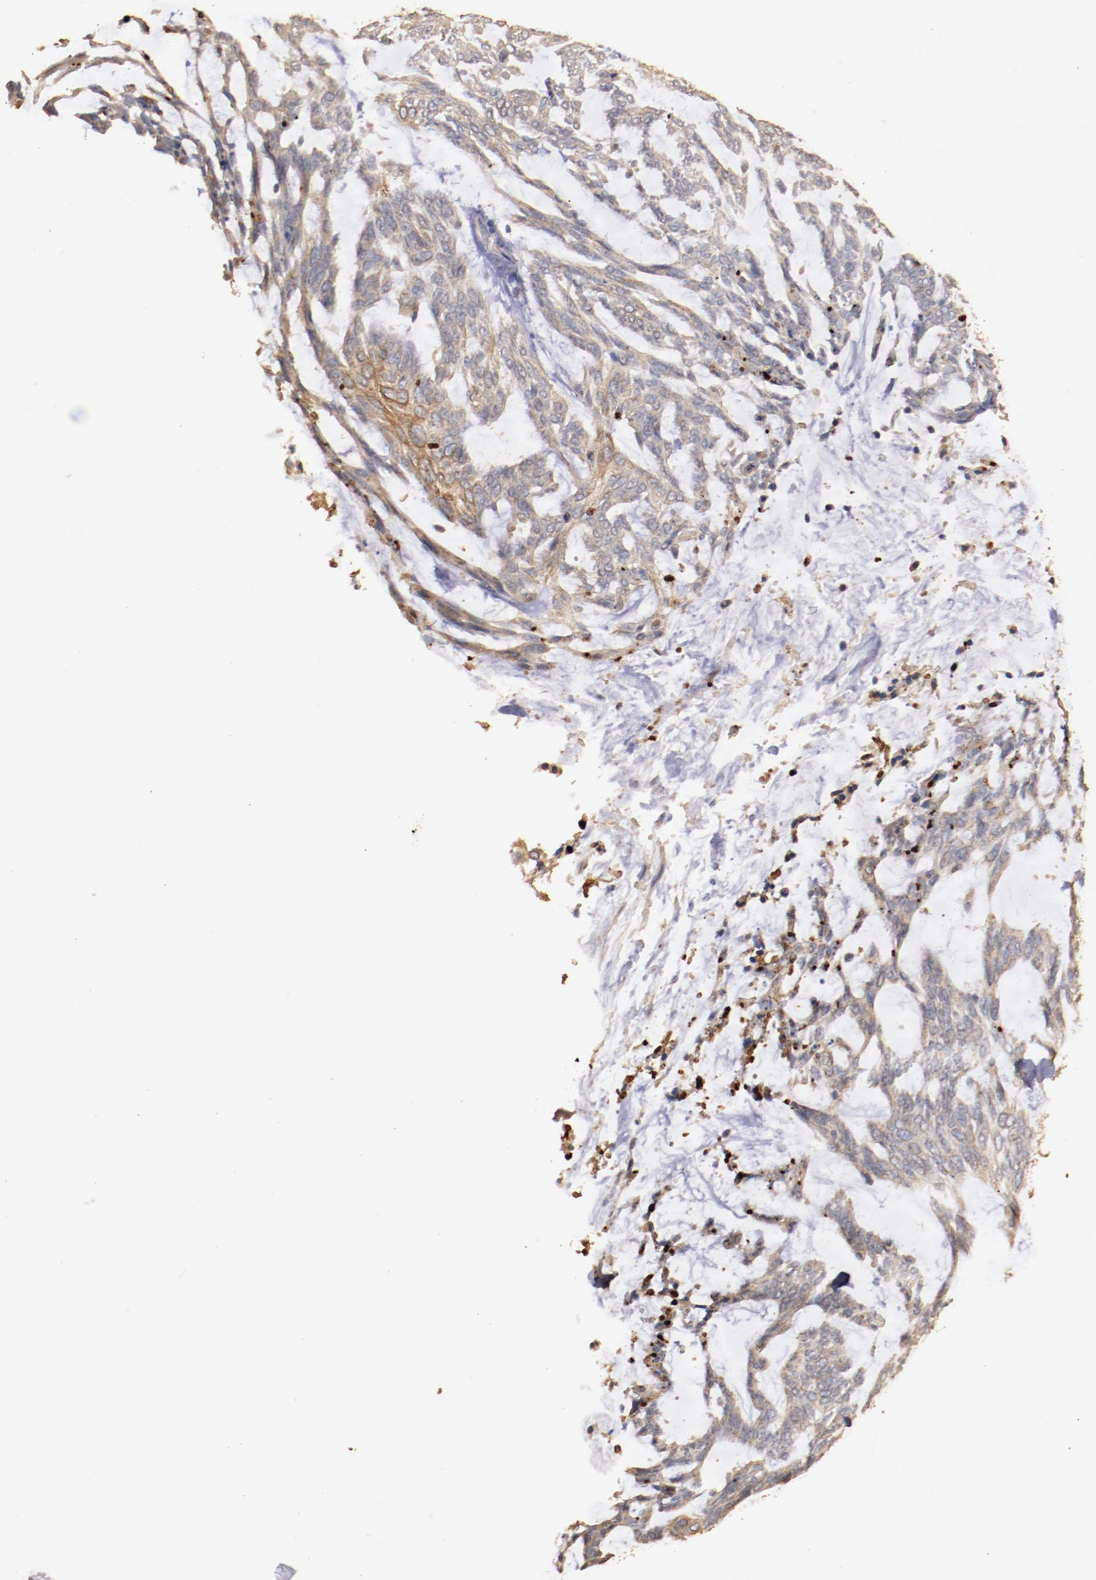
{"staining": {"intensity": "moderate", "quantity": ">75%", "location": "cytoplasmic/membranous"}, "tissue": "skin cancer", "cell_type": "Tumor cells", "image_type": "cancer", "snomed": [{"axis": "morphology", "description": "Normal tissue, NOS"}, {"axis": "morphology", "description": "Basal cell carcinoma"}, {"axis": "topography", "description": "Skin"}], "caption": "A histopathology image of basal cell carcinoma (skin) stained for a protein reveals moderate cytoplasmic/membranous brown staining in tumor cells.", "gene": "SRRD", "patient": {"sex": "female", "age": 71}}